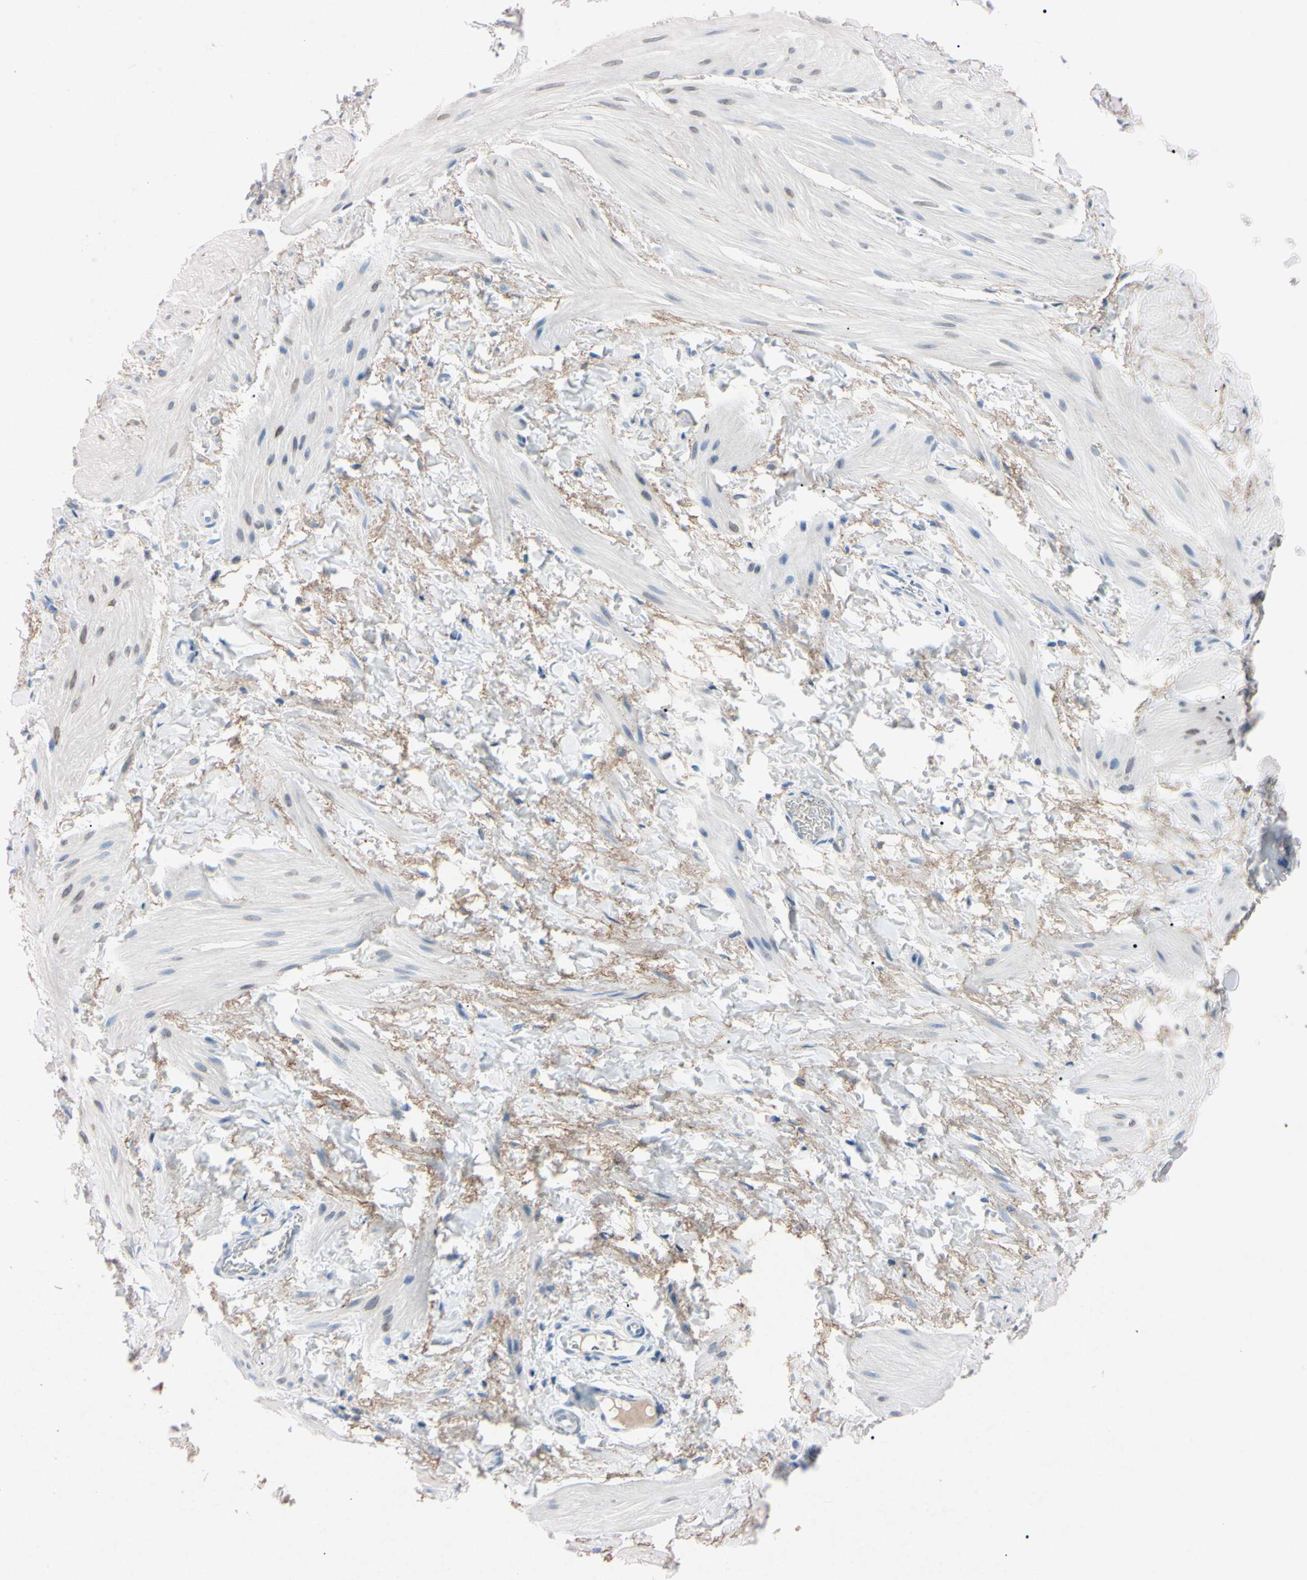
{"staining": {"intensity": "weak", "quantity": "<25%", "location": "nuclear"}, "tissue": "smooth muscle", "cell_type": "Smooth muscle cells", "image_type": "normal", "snomed": [{"axis": "morphology", "description": "Normal tissue, NOS"}, {"axis": "topography", "description": "Smooth muscle"}], "caption": "This photomicrograph is of benign smooth muscle stained with IHC to label a protein in brown with the nuclei are counter-stained blue. There is no staining in smooth muscle cells.", "gene": "ELN", "patient": {"sex": "male", "age": 16}}